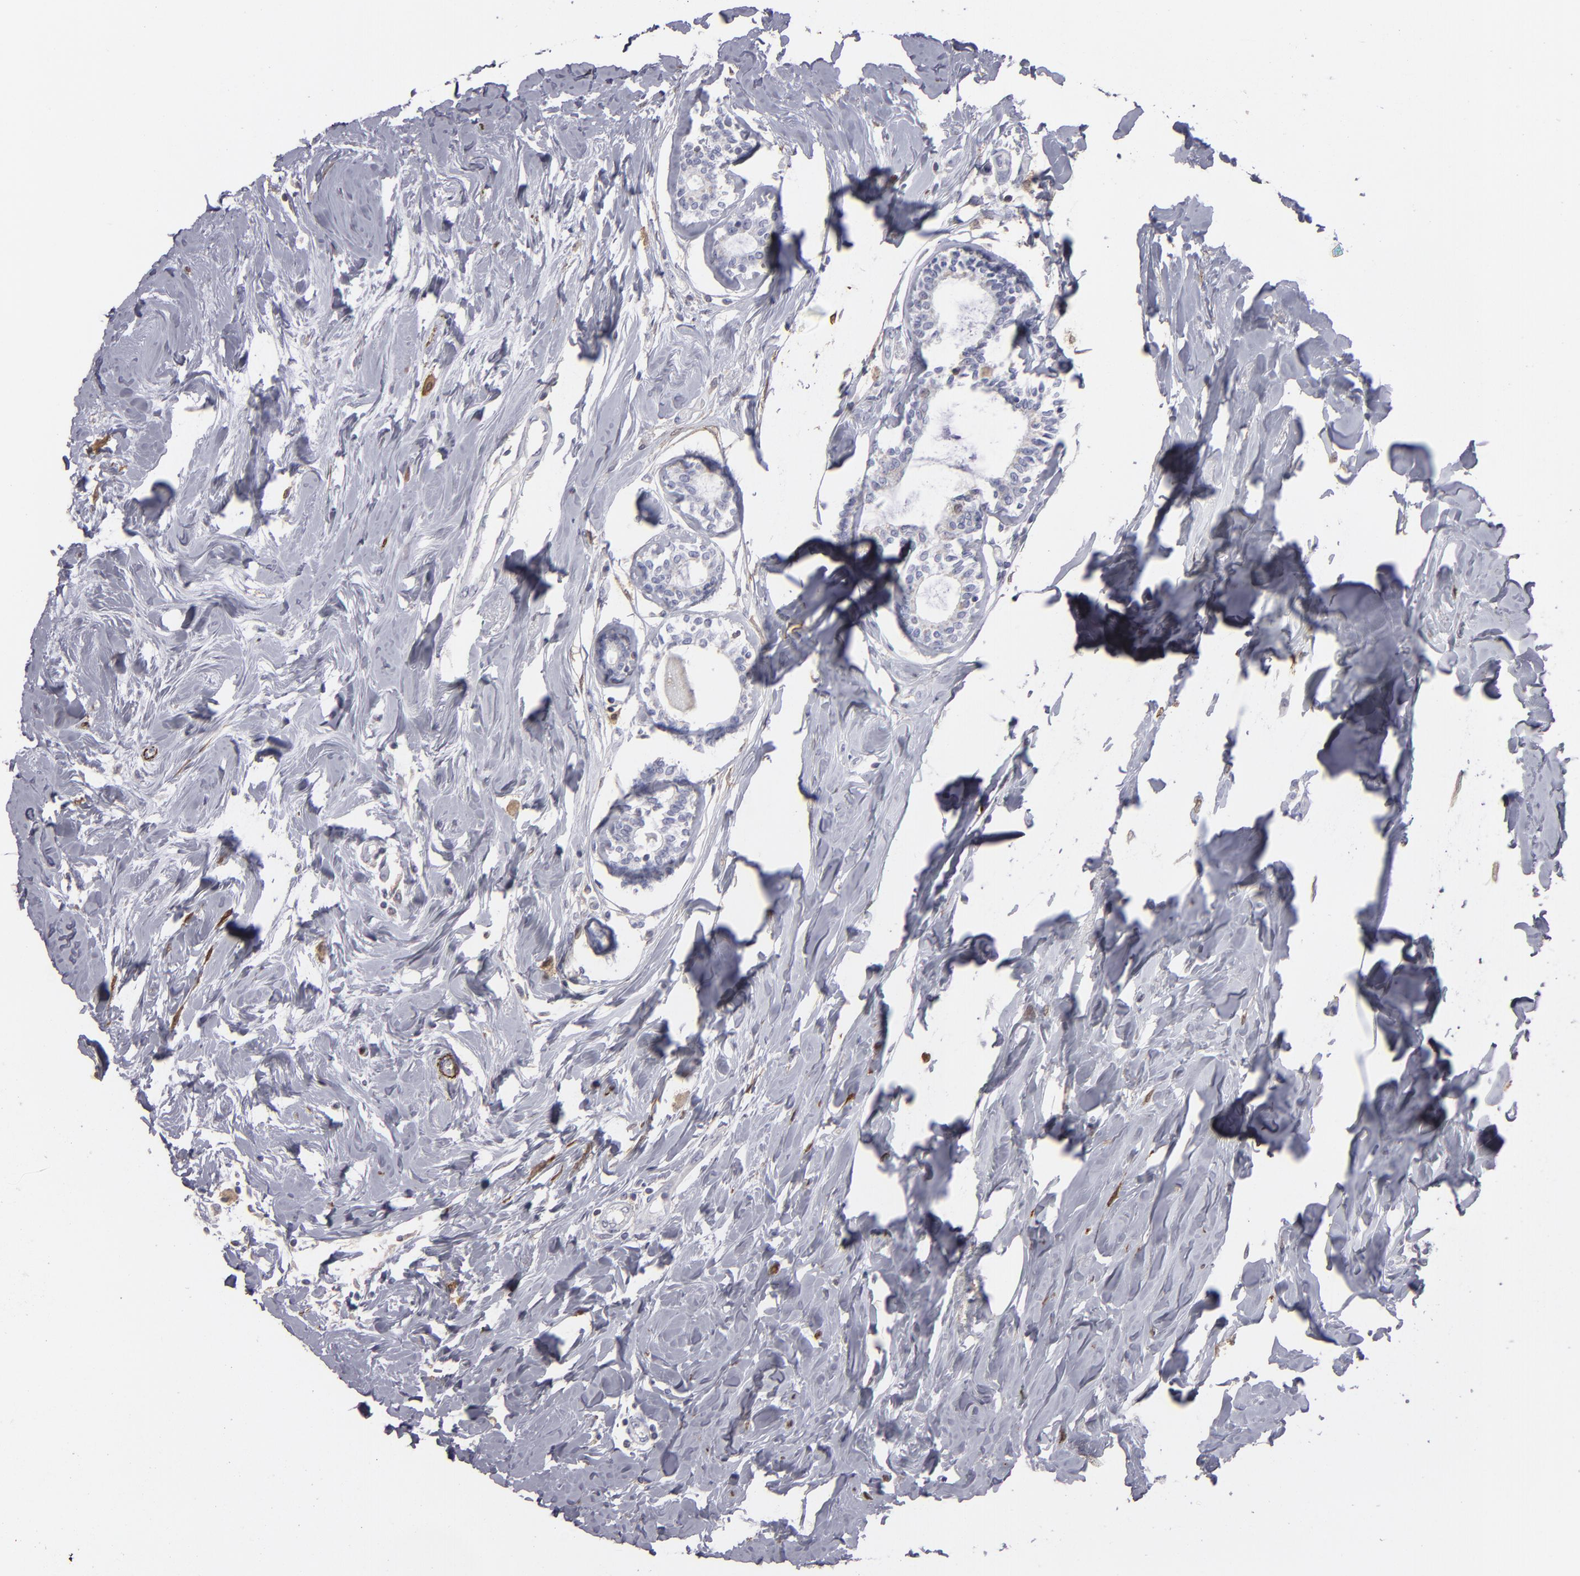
{"staining": {"intensity": "negative", "quantity": "none", "location": "none"}, "tissue": "breast cancer", "cell_type": "Tumor cells", "image_type": "cancer", "snomed": [{"axis": "morphology", "description": "Duct carcinoma"}, {"axis": "topography", "description": "Breast"}], "caption": "A photomicrograph of human breast invasive ductal carcinoma is negative for staining in tumor cells.", "gene": "SEMA3G", "patient": {"sex": "female", "age": 40}}